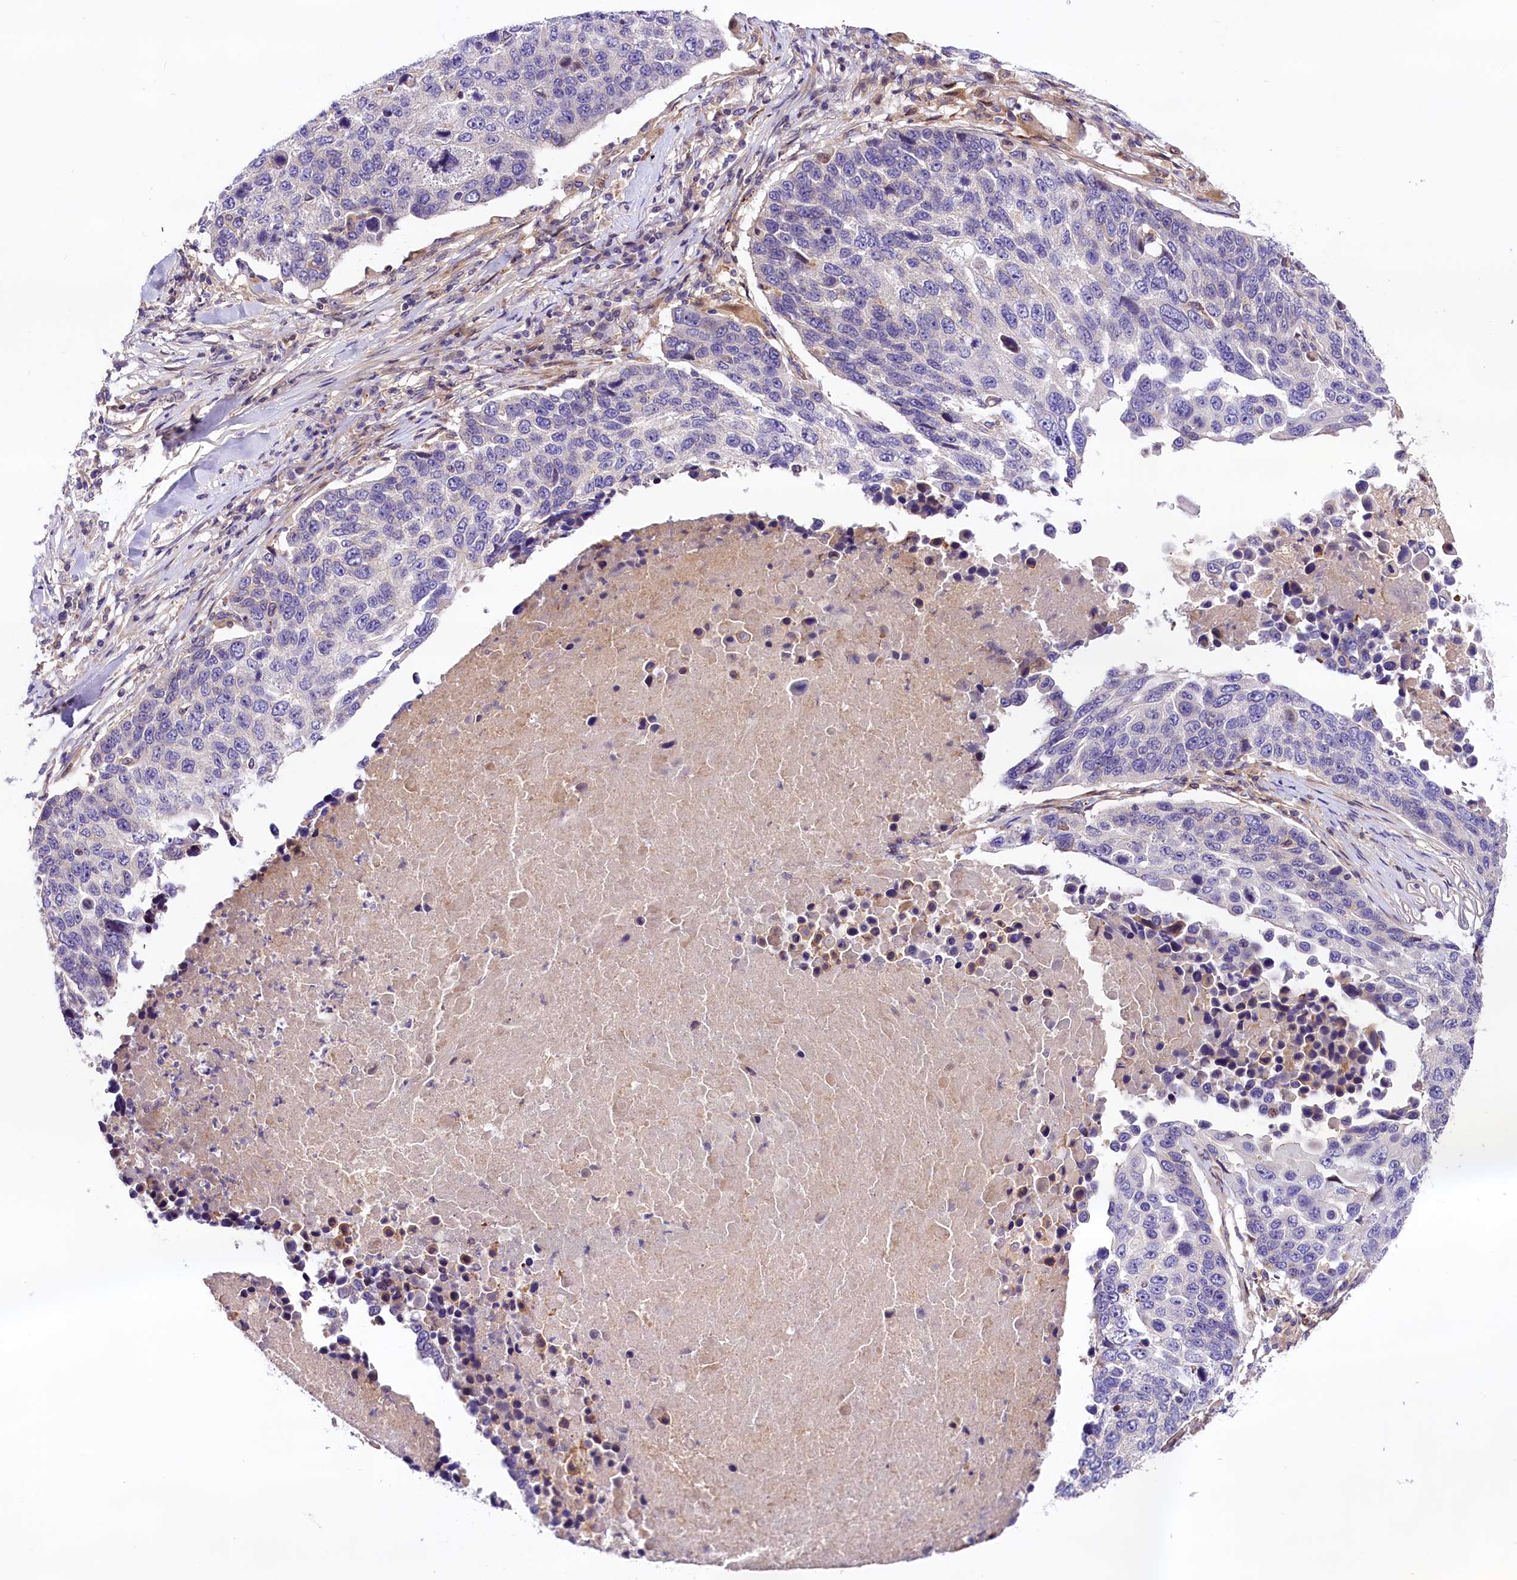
{"staining": {"intensity": "negative", "quantity": "none", "location": "none"}, "tissue": "lung cancer", "cell_type": "Tumor cells", "image_type": "cancer", "snomed": [{"axis": "morphology", "description": "Squamous cell carcinoma, NOS"}, {"axis": "topography", "description": "Lung"}], "caption": "Immunohistochemical staining of human lung cancer (squamous cell carcinoma) shows no significant positivity in tumor cells. The staining is performed using DAB brown chromogen with nuclei counter-stained in using hematoxylin.", "gene": "ARMC6", "patient": {"sex": "male", "age": 66}}